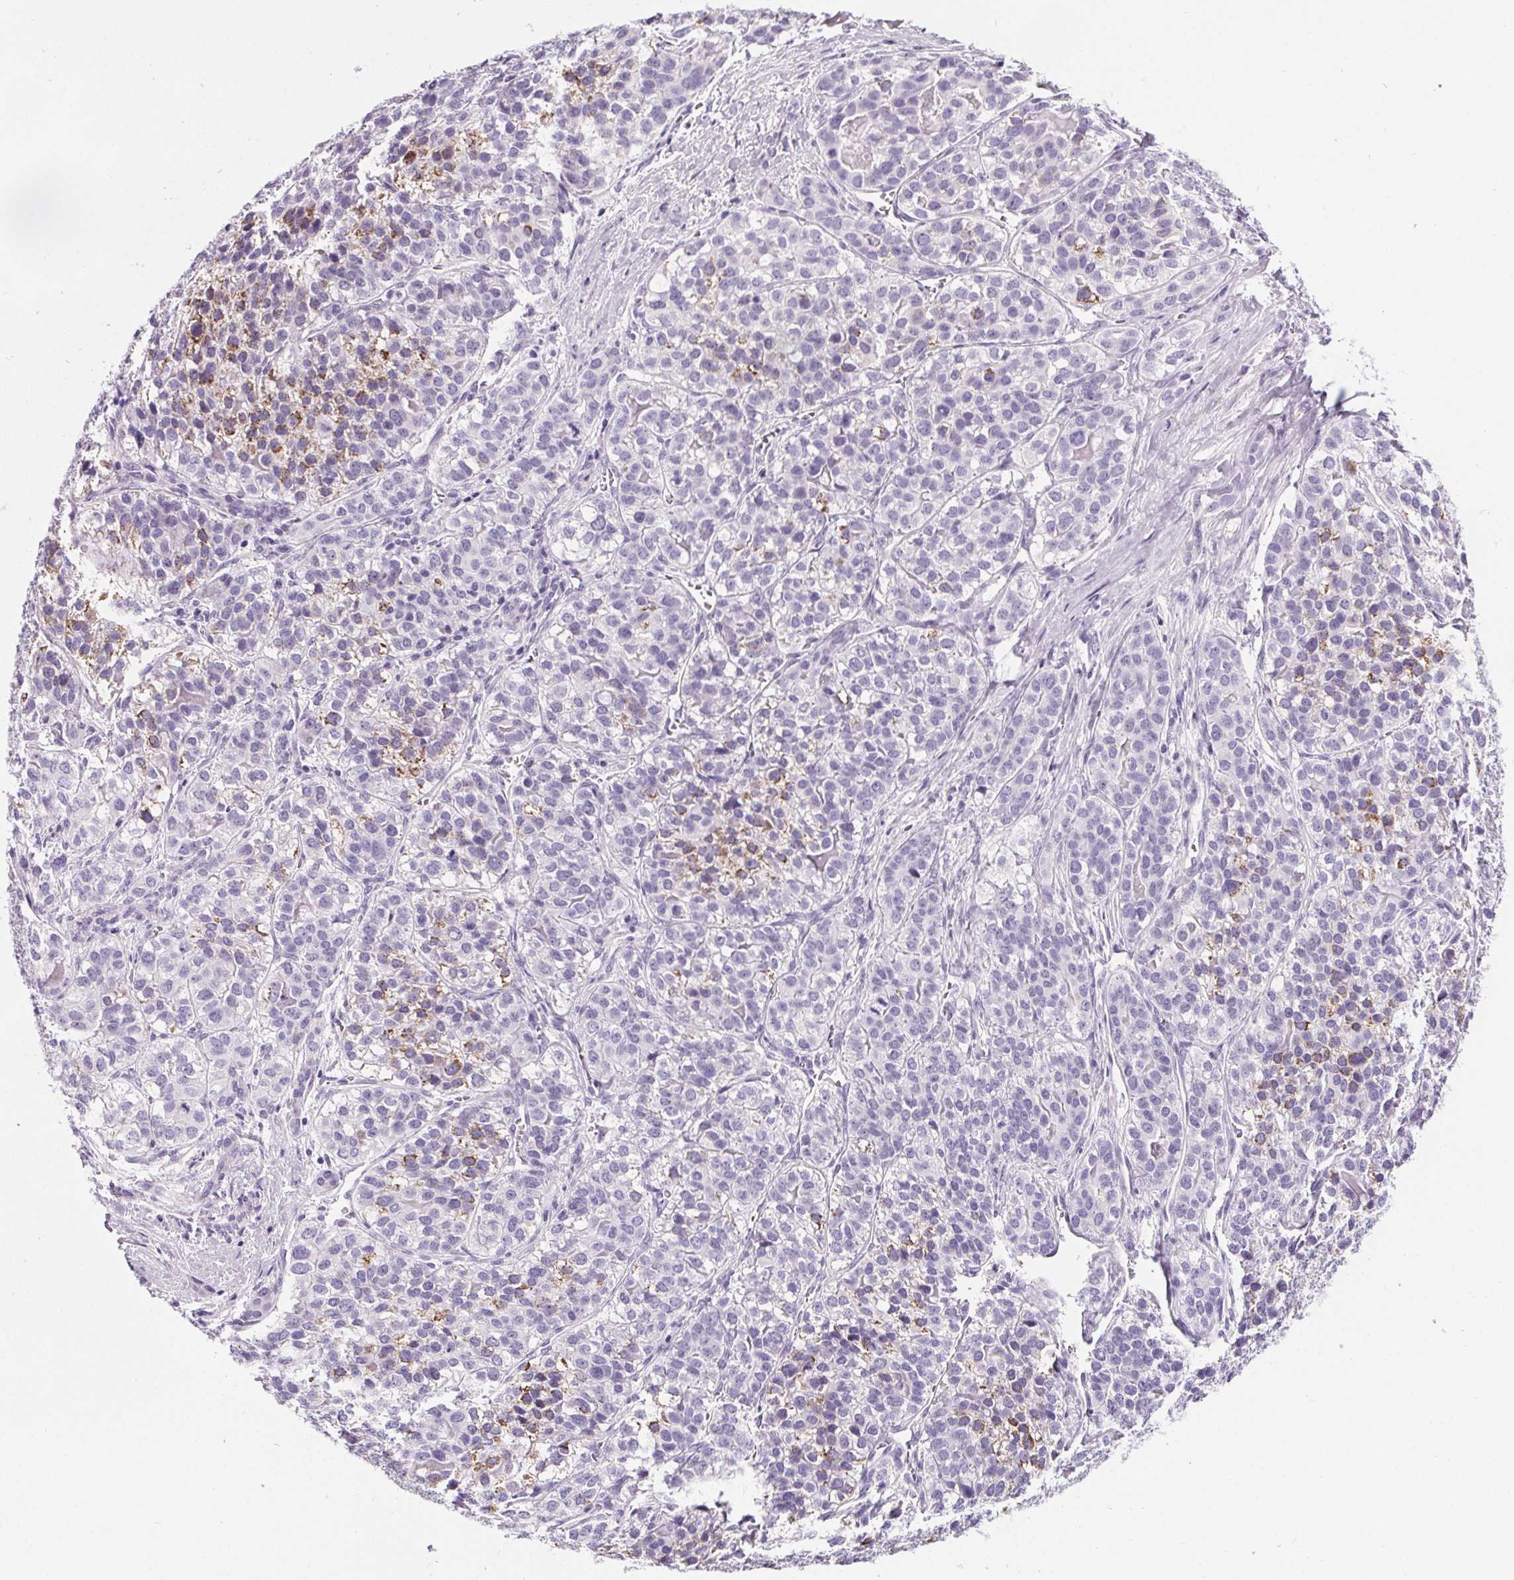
{"staining": {"intensity": "moderate", "quantity": "<25%", "location": "cytoplasmic/membranous"}, "tissue": "liver cancer", "cell_type": "Tumor cells", "image_type": "cancer", "snomed": [{"axis": "morphology", "description": "Cholangiocarcinoma"}, {"axis": "topography", "description": "Liver"}], "caption": "Protein analysis of cholangiocarcinoma (liver) tissue shows moderate cytoplasmic/membranous positivity in about <25% of tumor cells.", "gene": "ELAVL2", "patient": {"sex": "male", "age": 56}}